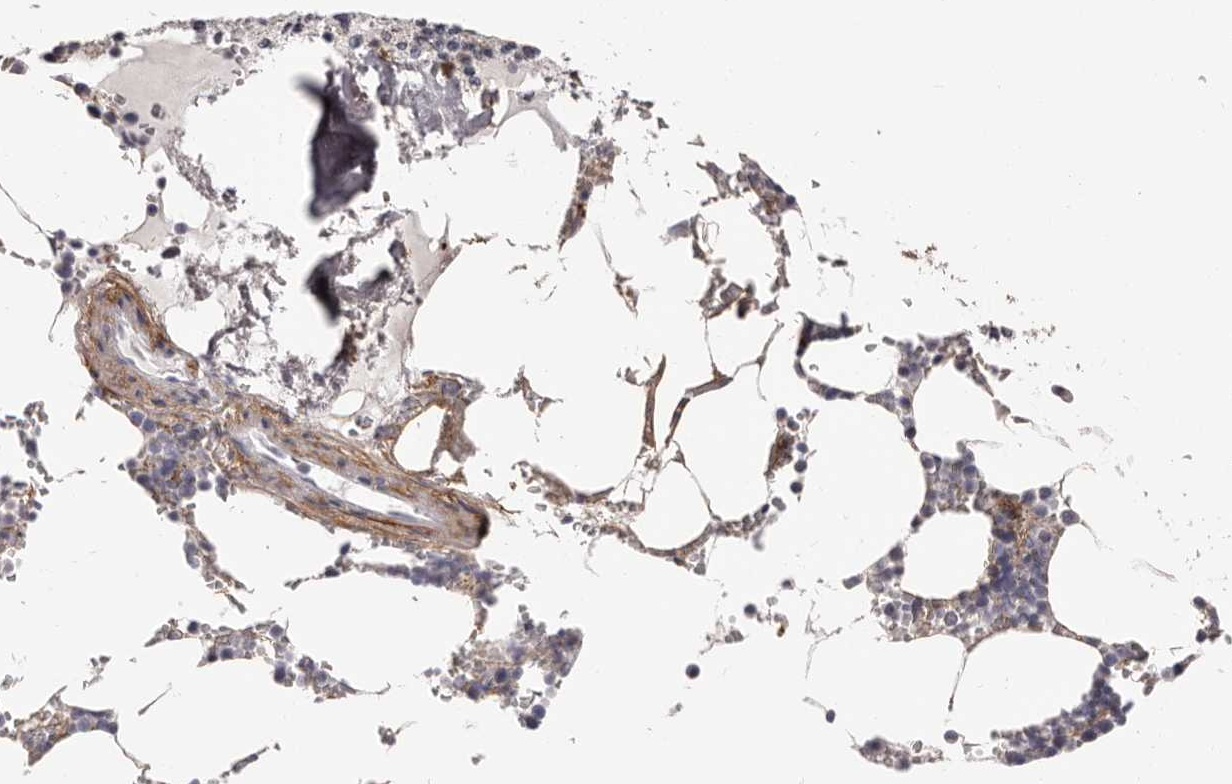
{"staining": {"intensity": "negative", "quantity": "none", "location": "none"}, "tissue": "bone marrow", "cell_type": "Hematopoietic cells", "image_type": "normal", "snomed": [{"axis": "morphology", "description": "Normal tissue, NOS"}, {"axis": "topography", "description": "Bone marrow"}], "caption": "Immunohistochemical staining of normal human bone marrow shows no significant positivity in hematopoietic cells. (Brightfield microscopy of DAB immunohistochemistry (IHC) at high magnification).", "gene": "COL6A1", "patient": {"sex": "male", "age": 70}}